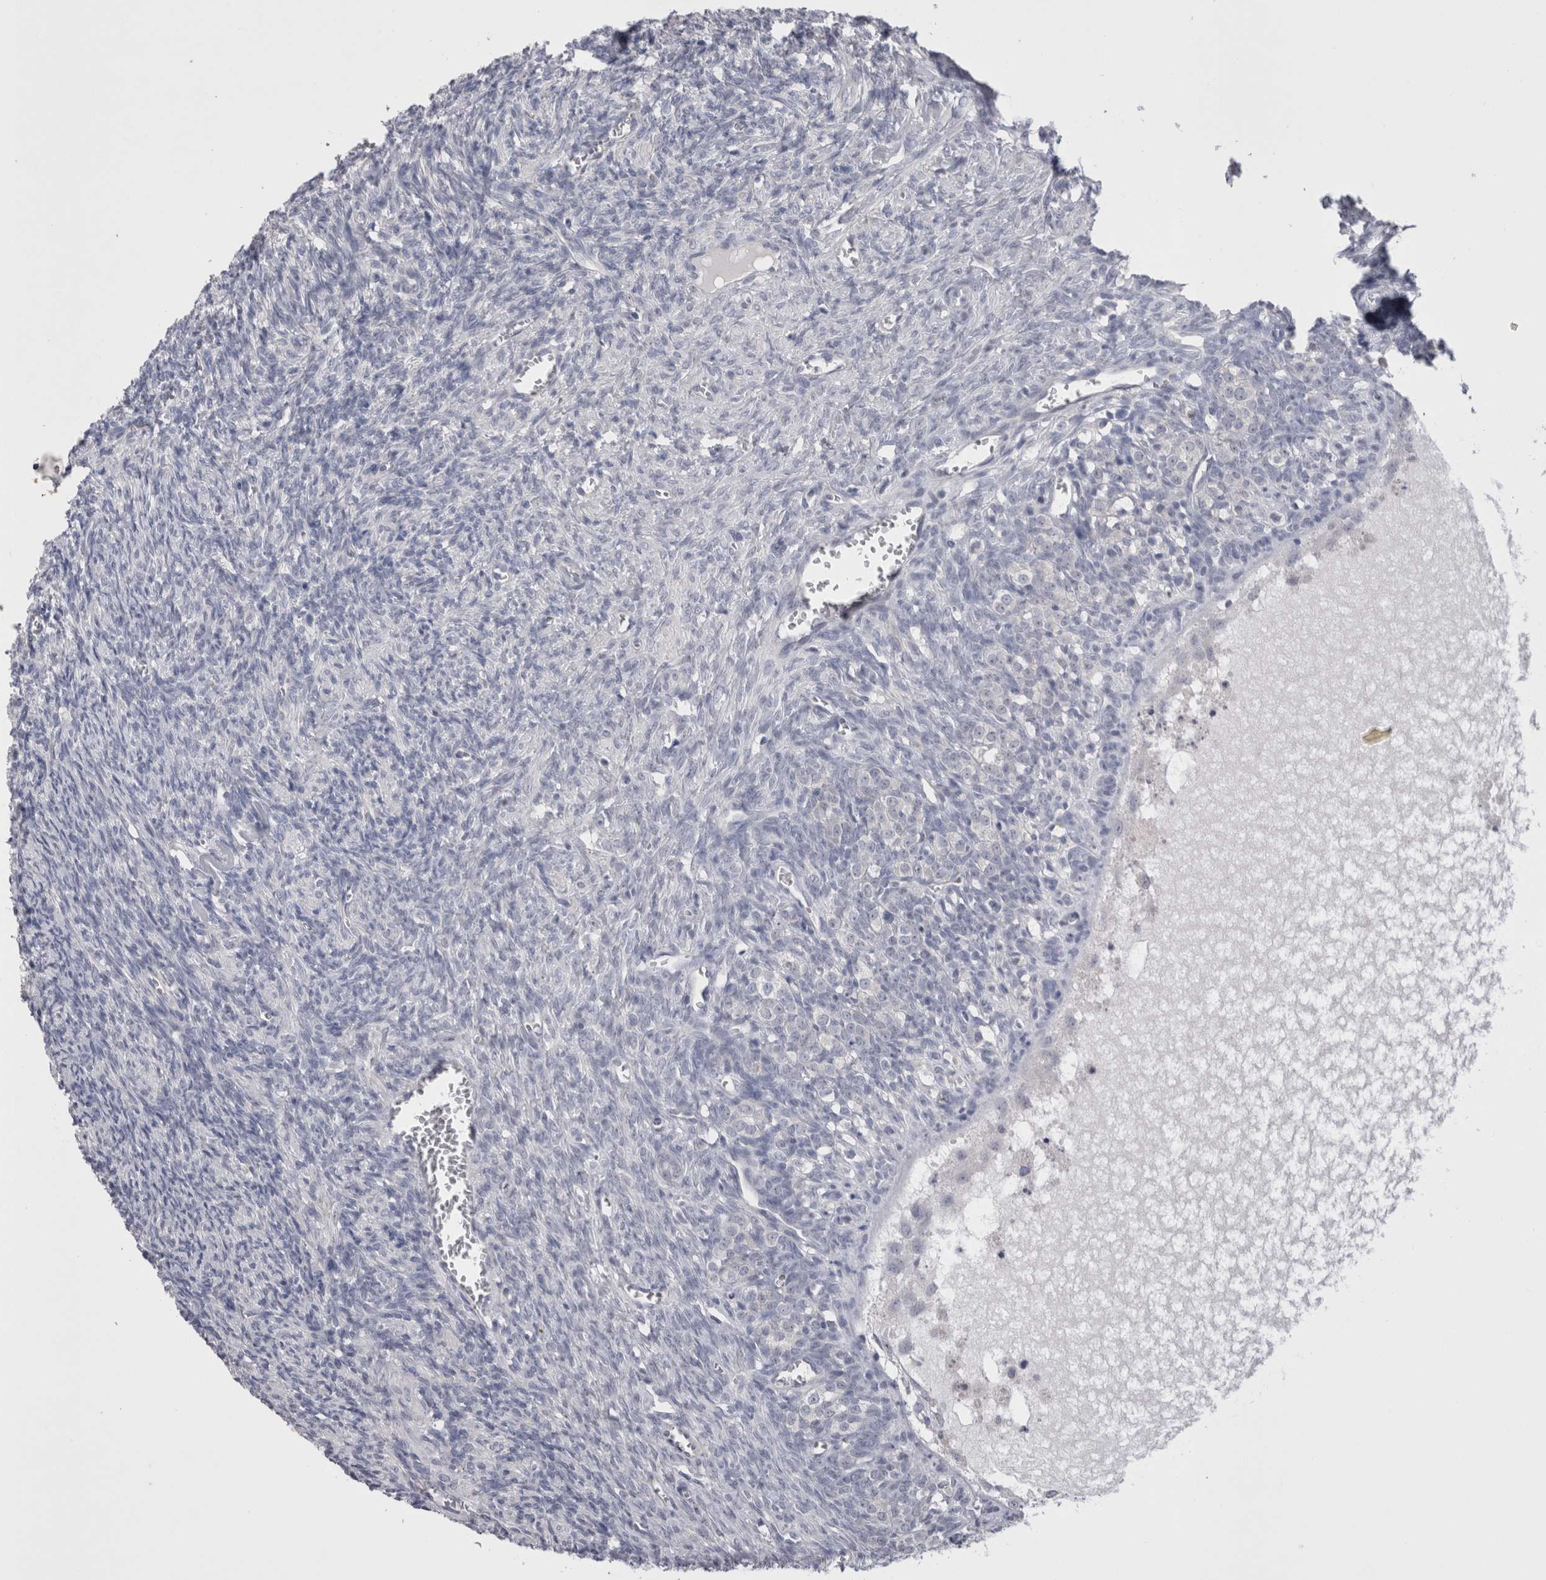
{"staining": {"intensity": "negative", "quantity": "none", "location": "none"}, "tissue": "ovary", "cell_type": "Ovarian stroma cells", "image_type": "normal", "snomed": [{"axis": "morphology", "description": "Normal tissue, NOS"}, {"axis": "topography", "description": "Ovary"}], "caption": "Ovarian stroma cells are negative for protein expression in unremarkable human ovary. Brightfield microscopy of IHC stained with DAB (brown) and hematoxylin (blue), captured at high magnification.", "gene": "PWP2", "patient": {"sex": "female", "age": 27}}